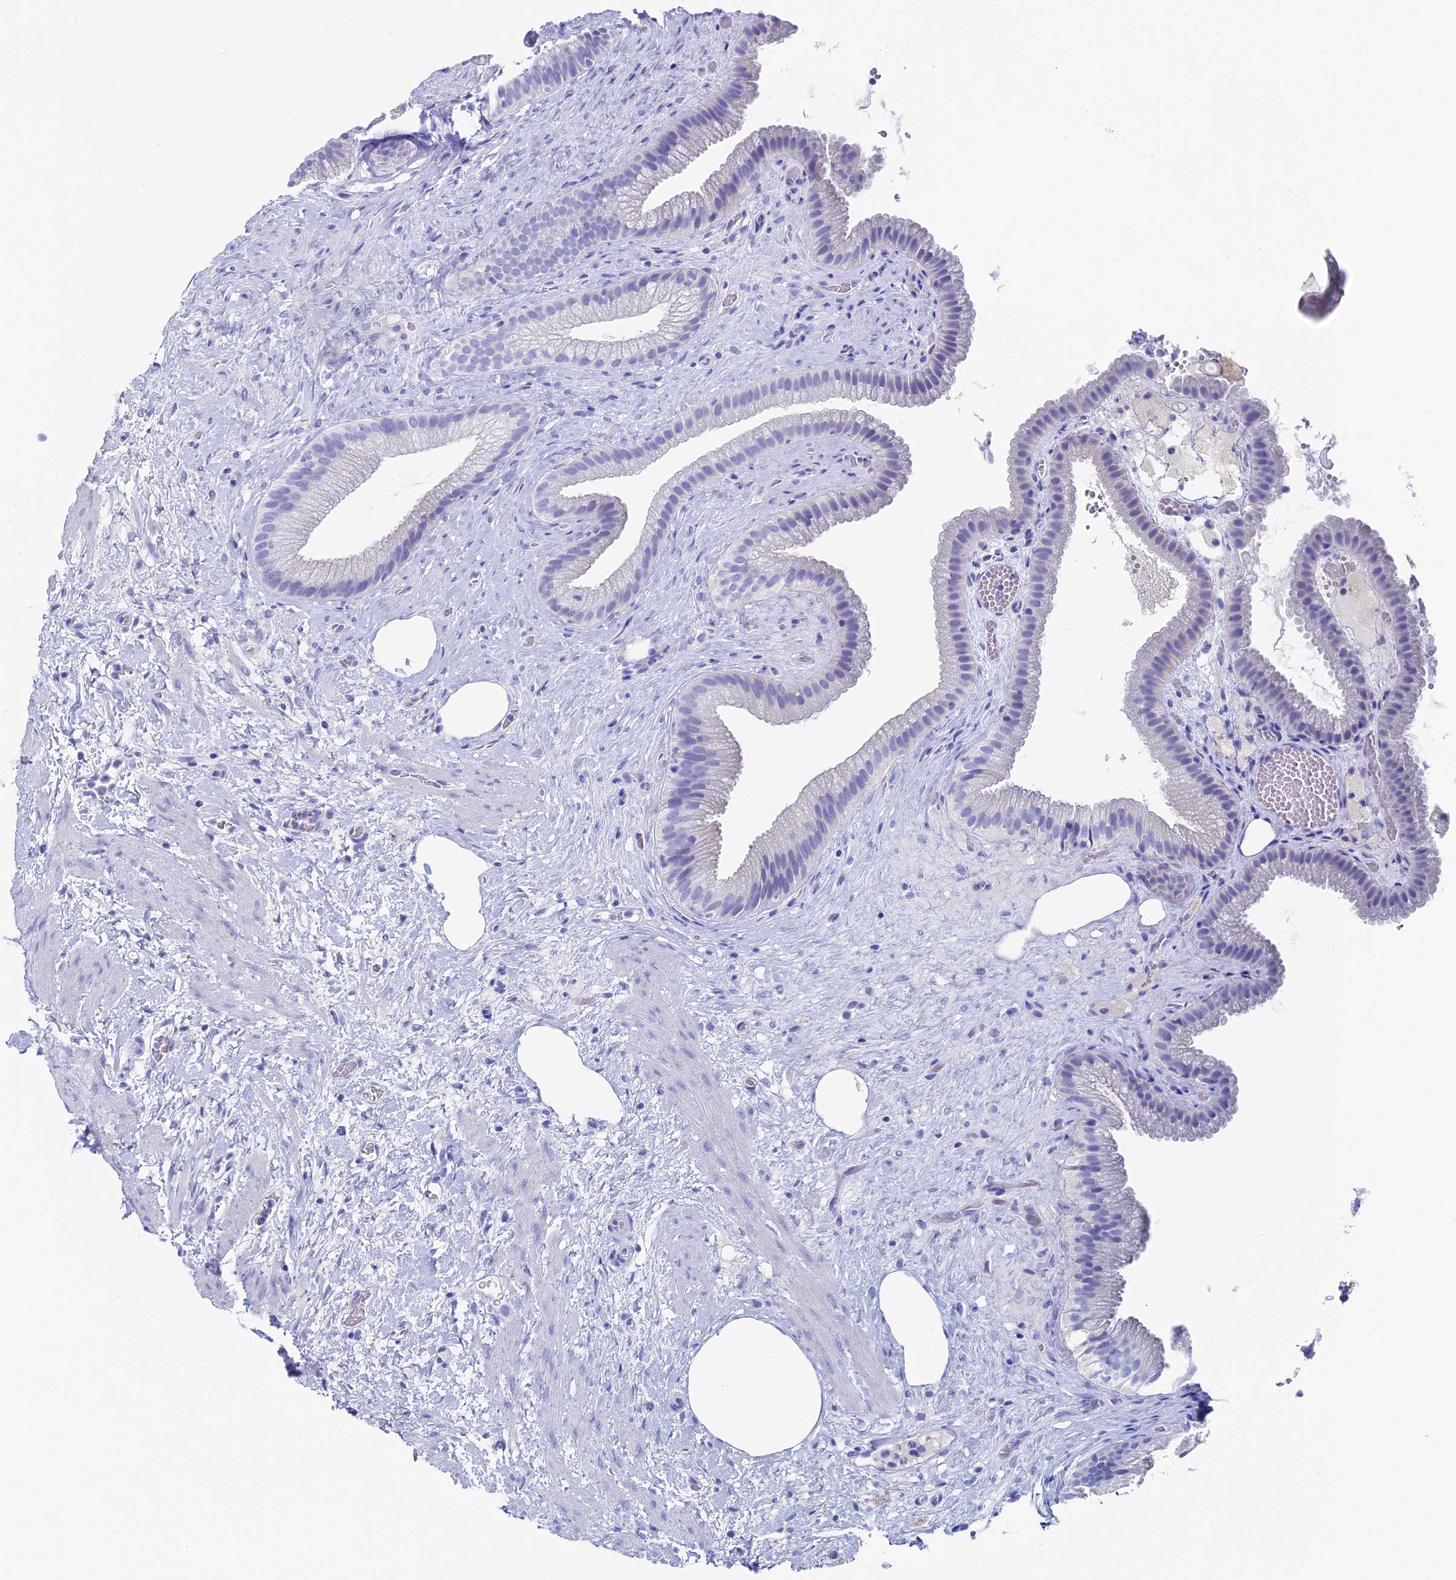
{"staining": {"intensity": "negative", "quantity": "none", "location": "none"}, "tissue": "gallbladder", "cell_type": "Glandular cells", "image_type": "normal", "snomed": [{"axis": "morphology", "description": "Normal tissue, NOS"}, {"axis": "morphology", "description": "Inflammation, NOS"}, {"axis": "topography", "description": "Gallbladder"}], "caption": "High magnification brightfield microscopy of unremarkable gallbladder stained with DAB (brown) and counterstained with hematoxylin (blue): glandular cells show no significant expression.", "gene": "UNC119", "patient": {"sex": "male", "age": 51}}